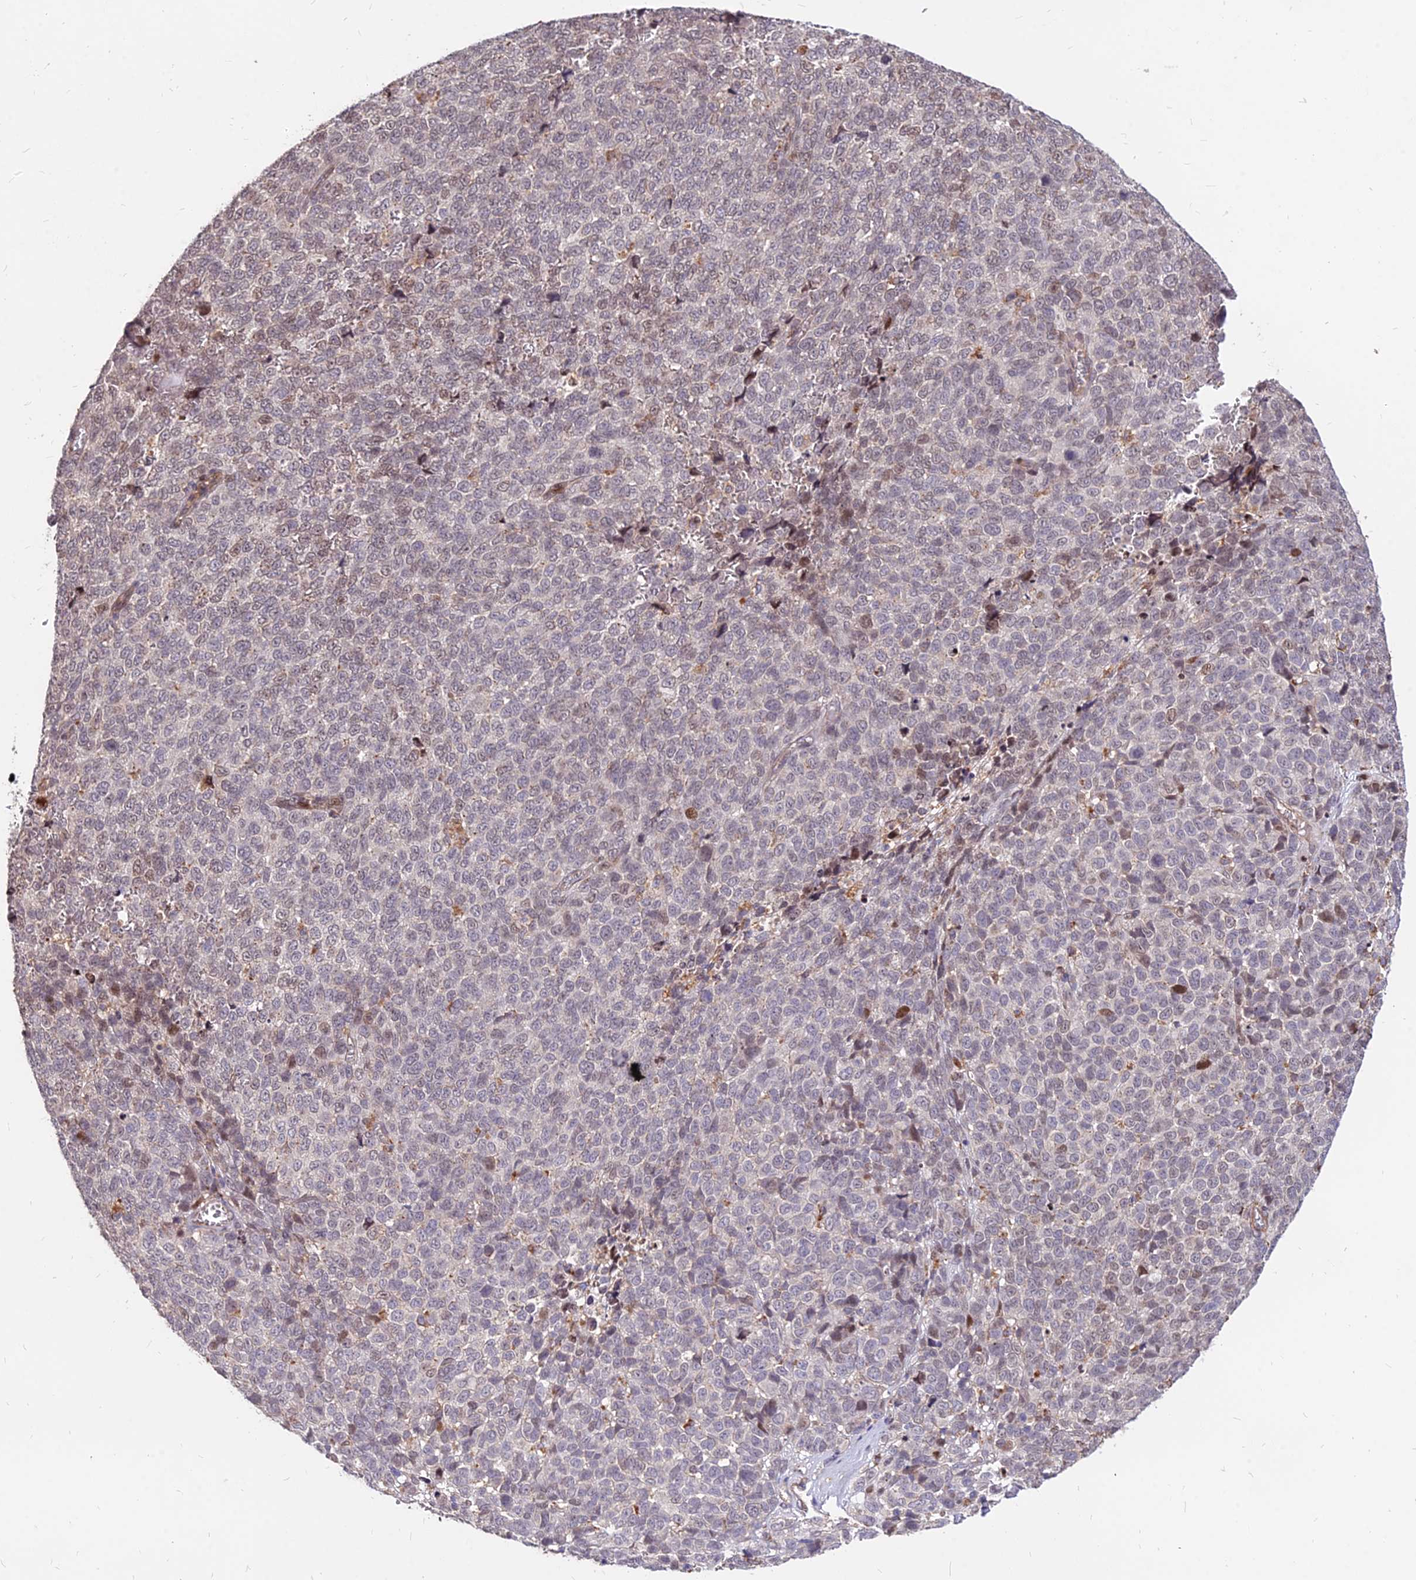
{"staining": {"intensity": "weak", "quantity": "25%-75%", "location": "nuclear"}, "tissue": "melanoma", "cell_type": "Tumor cells", "image_type": "cancer", "snomed": [{"axis": "morphology", "description": "Malignant melanoma, NOS"}, {"axis": "topography", "description": "Nose, NOS"}], "caption": "Immunohistochemical staining of malignant melanoma exhibits low levels of weak nuclear staining in approximately 25%-75% of tumor cells.", "gene": "C11orf68", "patient": {"sex": "female", "age": 48}}